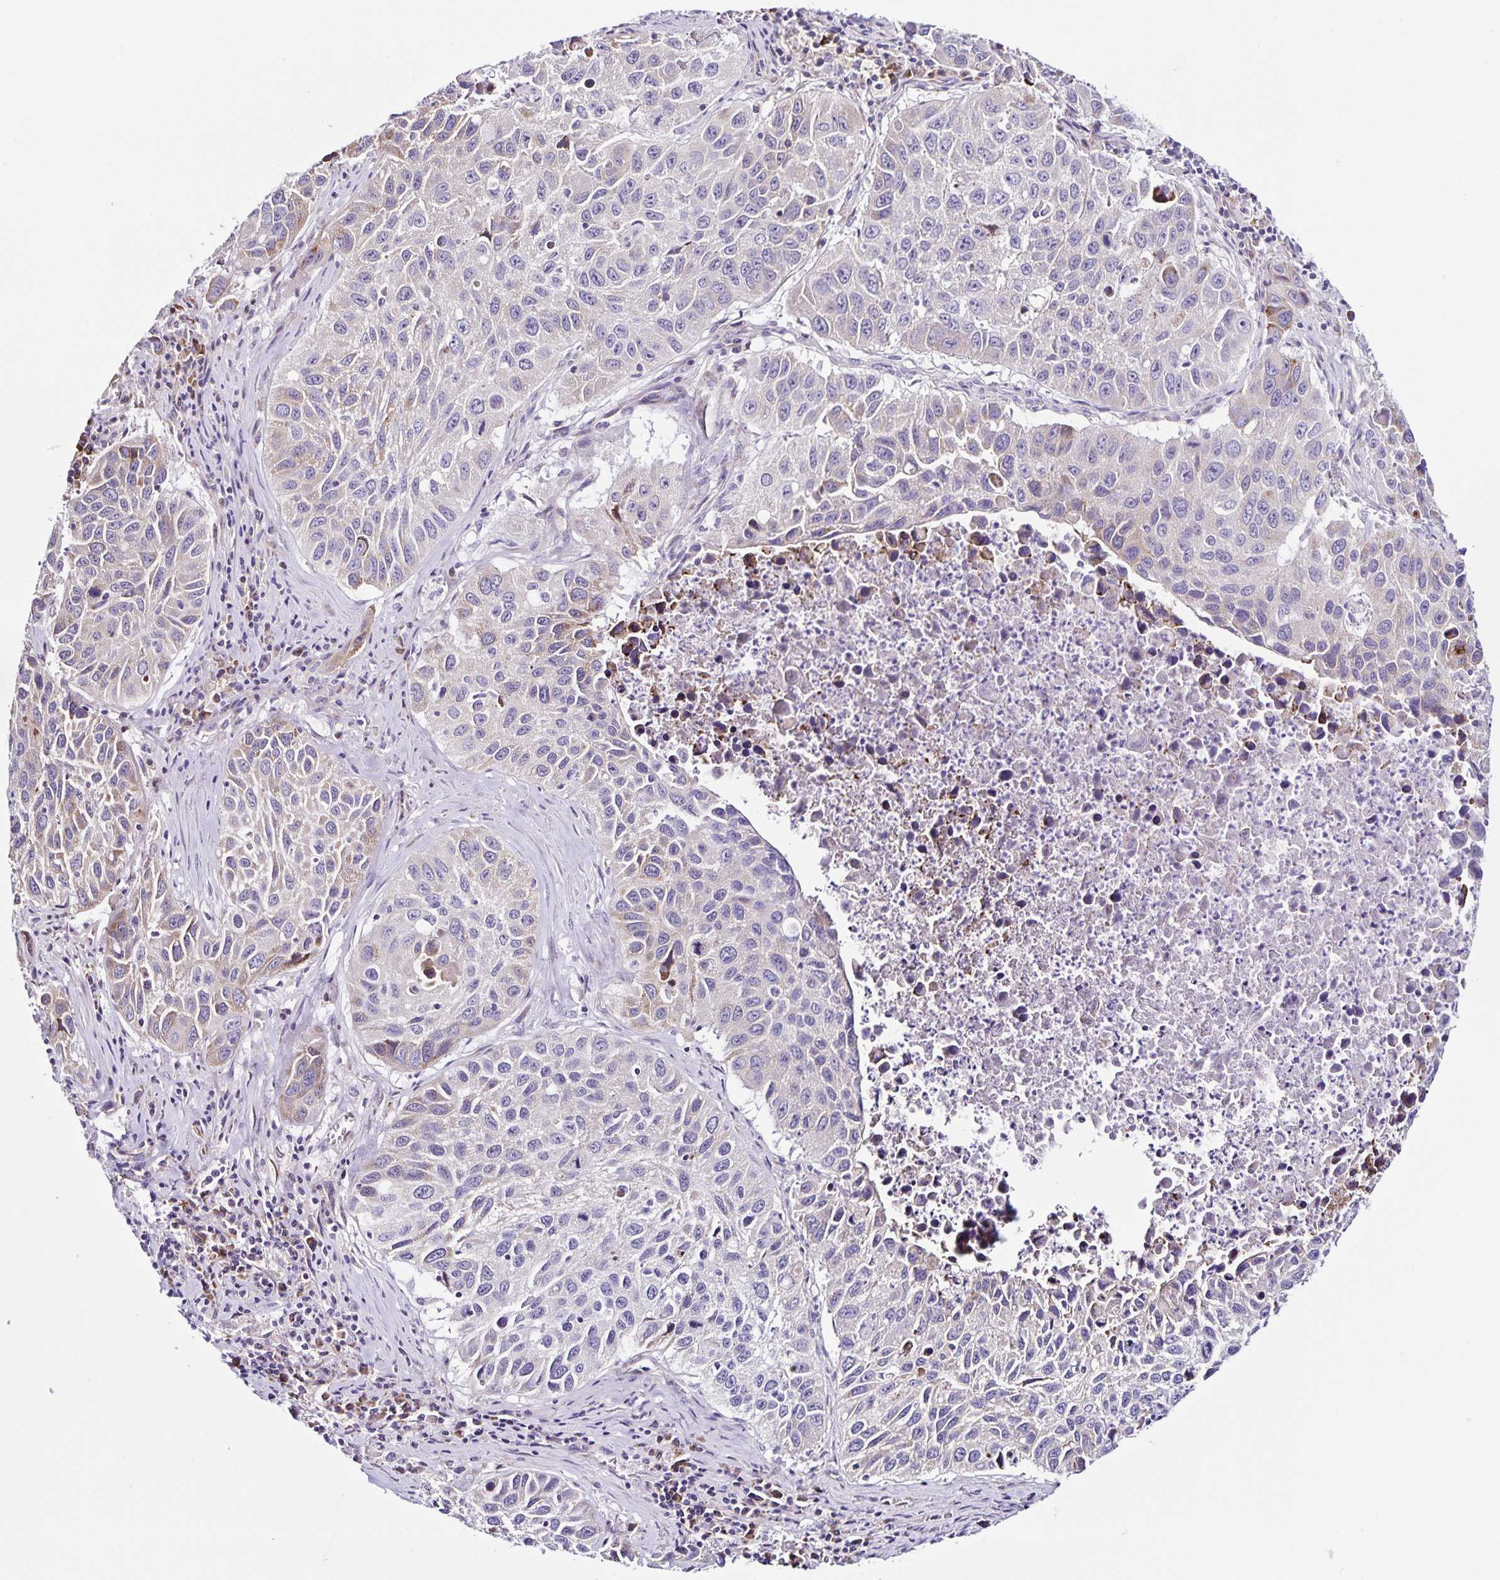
{"staining": {"intensity": "weak", "quantity": "<25%", "location": "cytoplasmic/membranous"}, "tissue": "lung cancer", "cell_type": "Tumor cells", "image_type": "cancer", "snomed": [{"axis": "morphology", "description": "Squamous cell carcinoma, NOS"}, {"axis": "topography", "description": "Lung"}], "caption": "Immunohistochemistry (IHC) of squamous cell carcinoma (lung) displays no staining in tumor cells.", "gene": "RNFT2", "patient": {"sex": "female", "age": 61}}